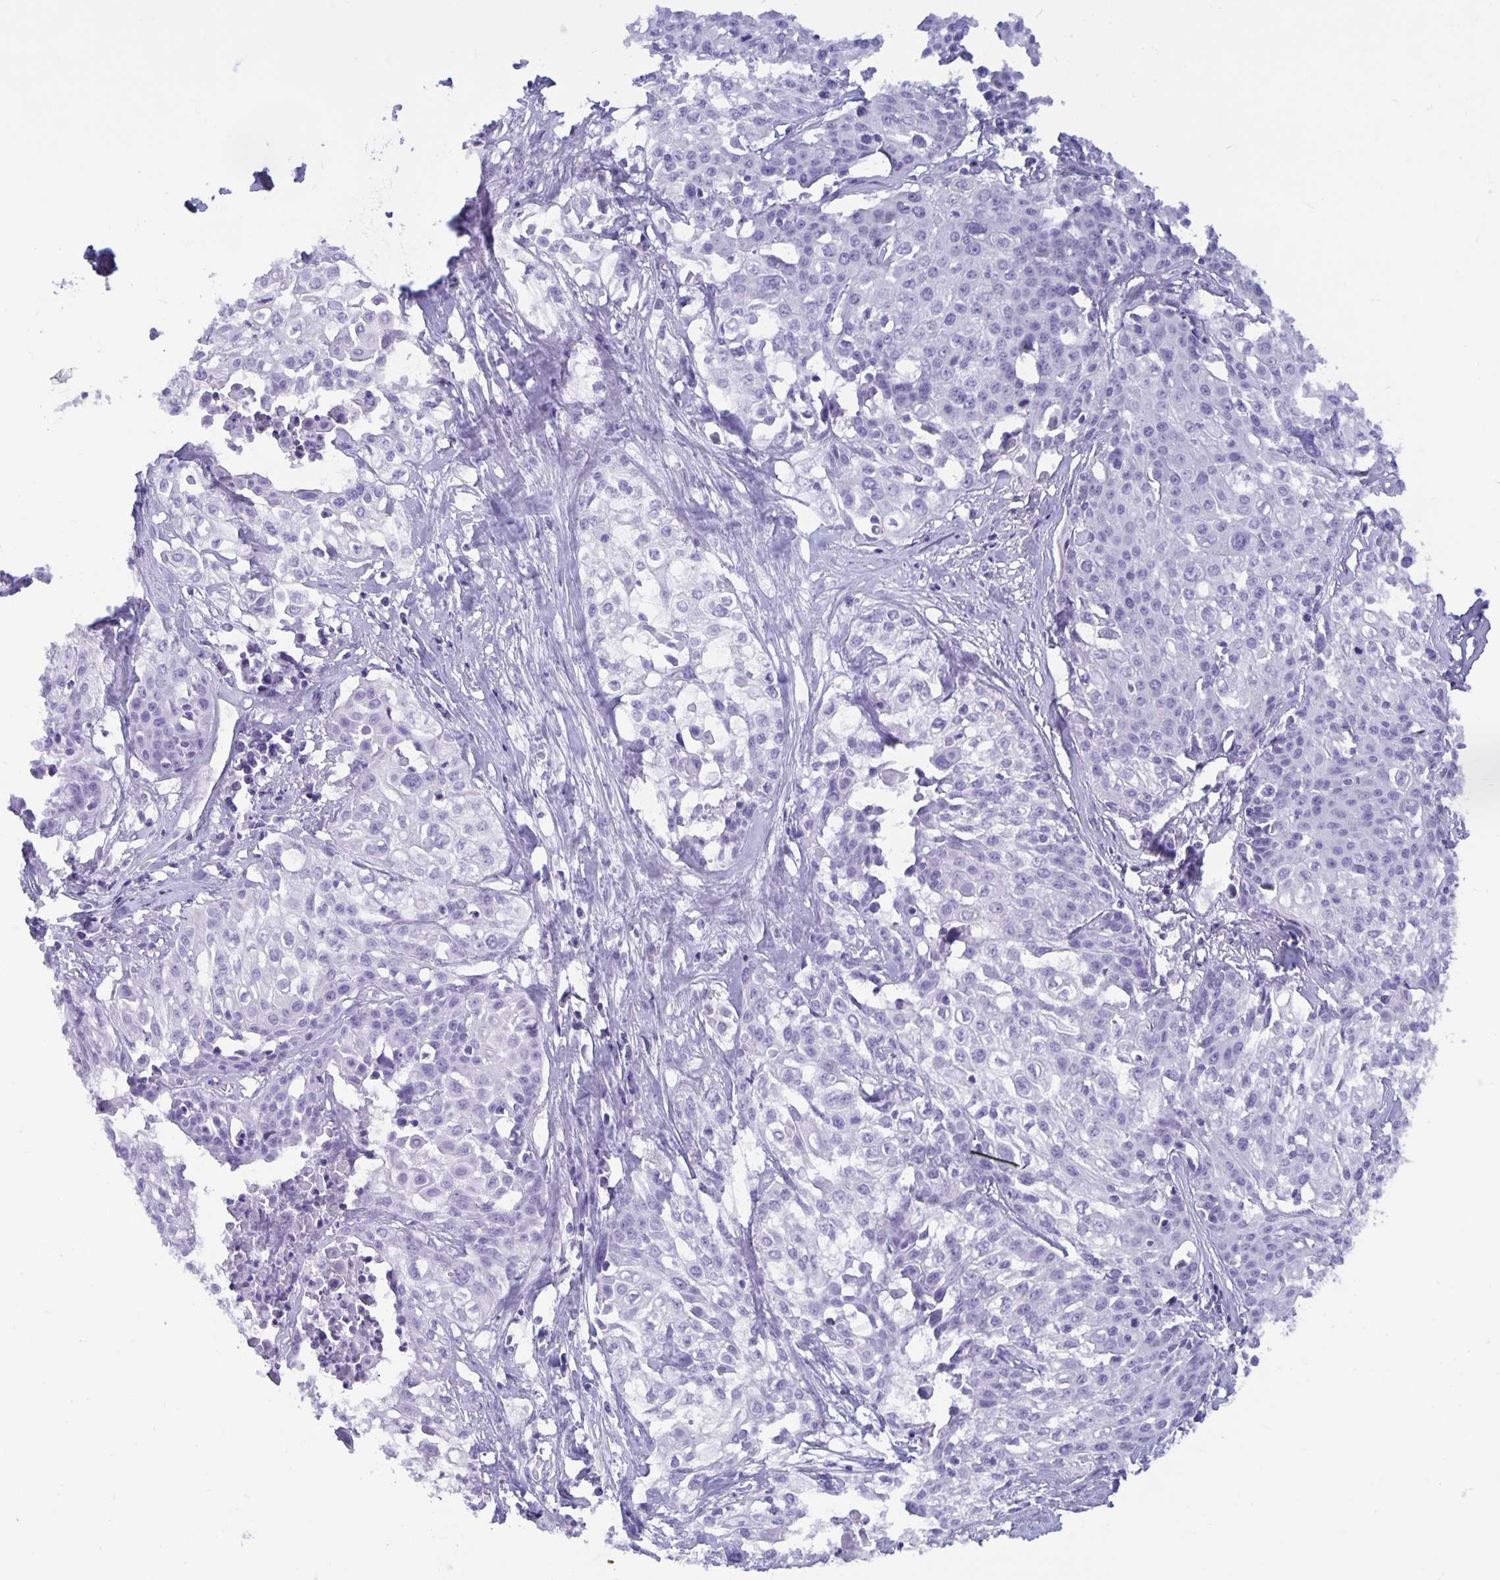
{"staining": {"intensity": "negative", "quantity": "none", "location": "none"}, "tissue": "cervical cancer", "cell_type": "Tumor cells", "image_type": "cancer", "snomed": [{"axis": "morphology", "description": "Squamous cell carcinoma, NOS"}, {"axis": "topography", "description": "Cervix"}], "caption": "Protein analysis of squamous cell carcinoma (cervical) shows no significant staining in tumor cells. The staining was performed using DAB to visualize the protein expression in brown, while the nuclei were stained in blue with hematoxylin (Magnification: 20x).", "gene": "BPIFA3", "patient": {"sex": "female", "age": 39}}